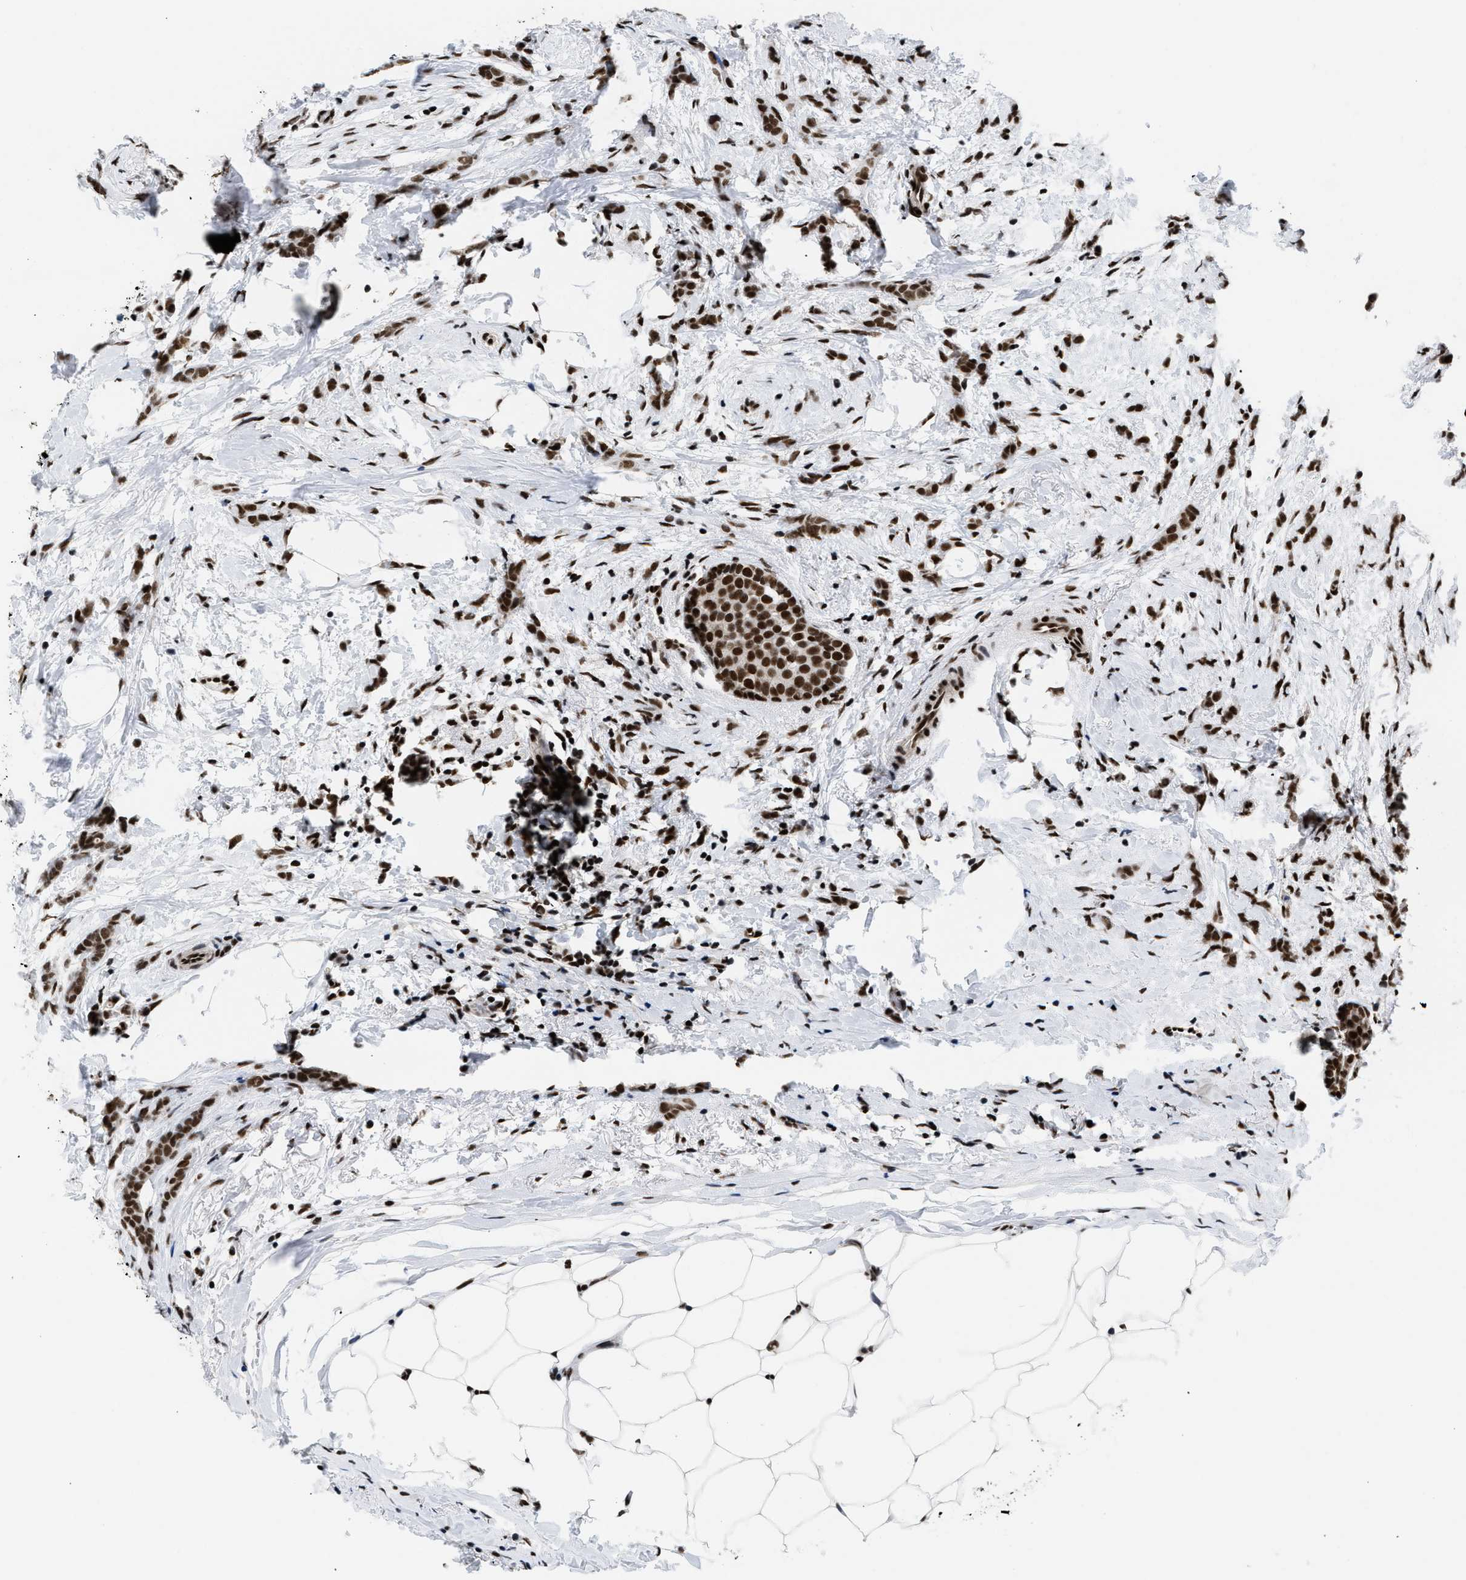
{"staining": {"intensity": "strong", "quantity": ">75%", "location": "nuclear"}, "tissue": "breast cancer", "cell_type": "Tumor cells", "image_type": "cancer", "snomed": [{"axis": "morphology", "description": "Lobular carcinoma, in situ"}, {"axis": "morphology", "description": "Lobular carcinoma"}, {"axis": "topography", "description": "Breast"}], "caption": "Approximately >75% of tumor cells in human breast cancer (lobular carcinoma in situ) show strong nuclear protein expression as visualized by brown immunohistochemical staining.", "gene": "CREB1", "patient": {"sex": "female", "age": 41}}